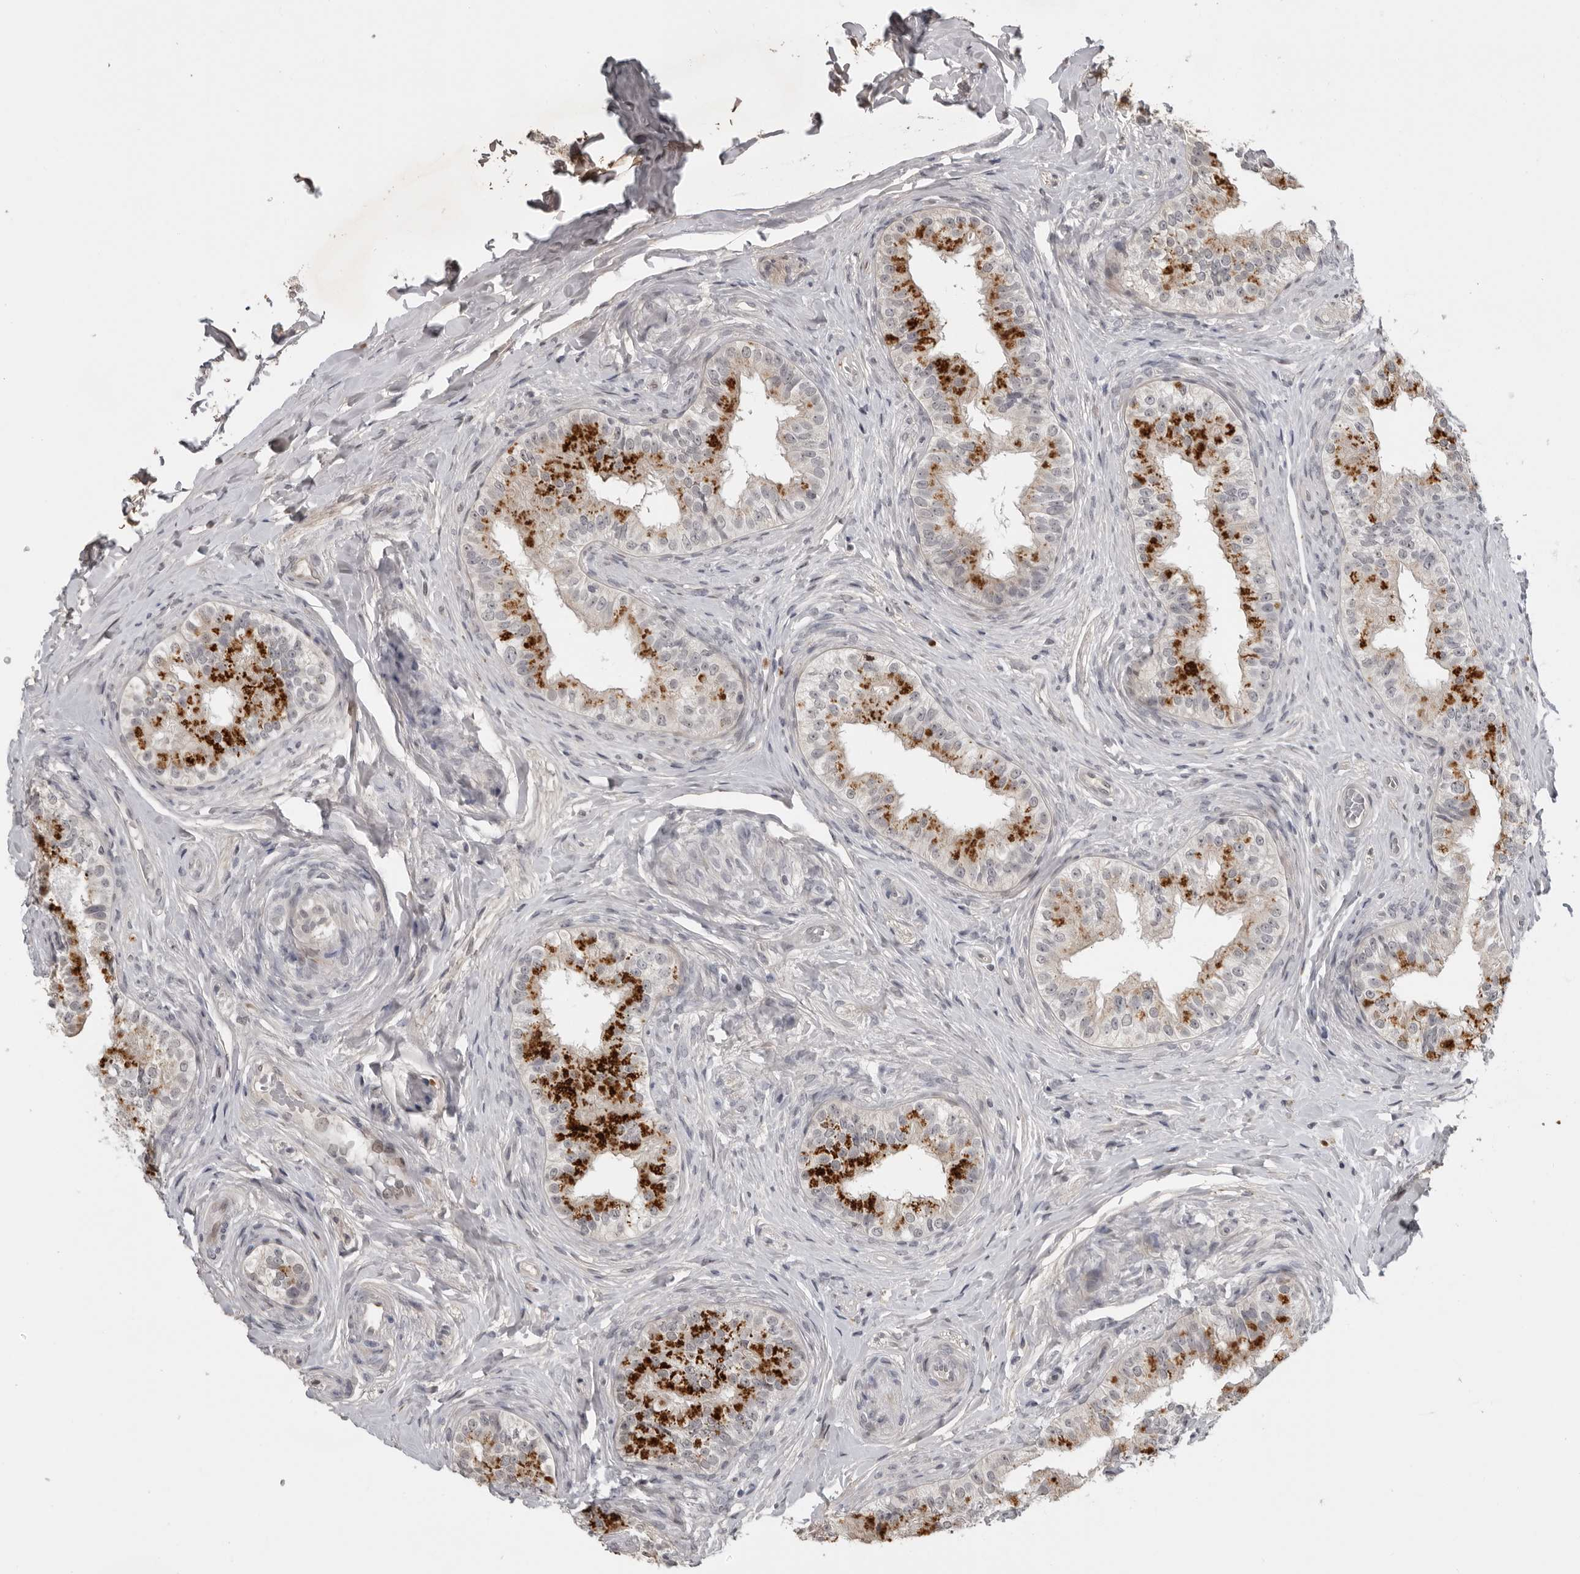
{"staining": {"intensity": "moderate", "quantity": "25%-75%", "location": "cytoplasmic/membranous"}, "tissue": "epididymis", "cell_type": "Glandular cells", "image_type": "normal", "snomed": [{"axis": "morphology", "description": "Normal tissue, NOS"}, {"axis": "topography", "description": "Epididymis"}], "caption": "This photomicrograph exhibits benign epididymis stained with immunohistochemistry (IHC) to label a protein in brown. The cytoplasmic/membranous of glandular cells show moderate positivity for the protein. Nuclei are counter-stained blue.", "gene": "PRRX2", "patient": {"sex": "male", "age": 49}}